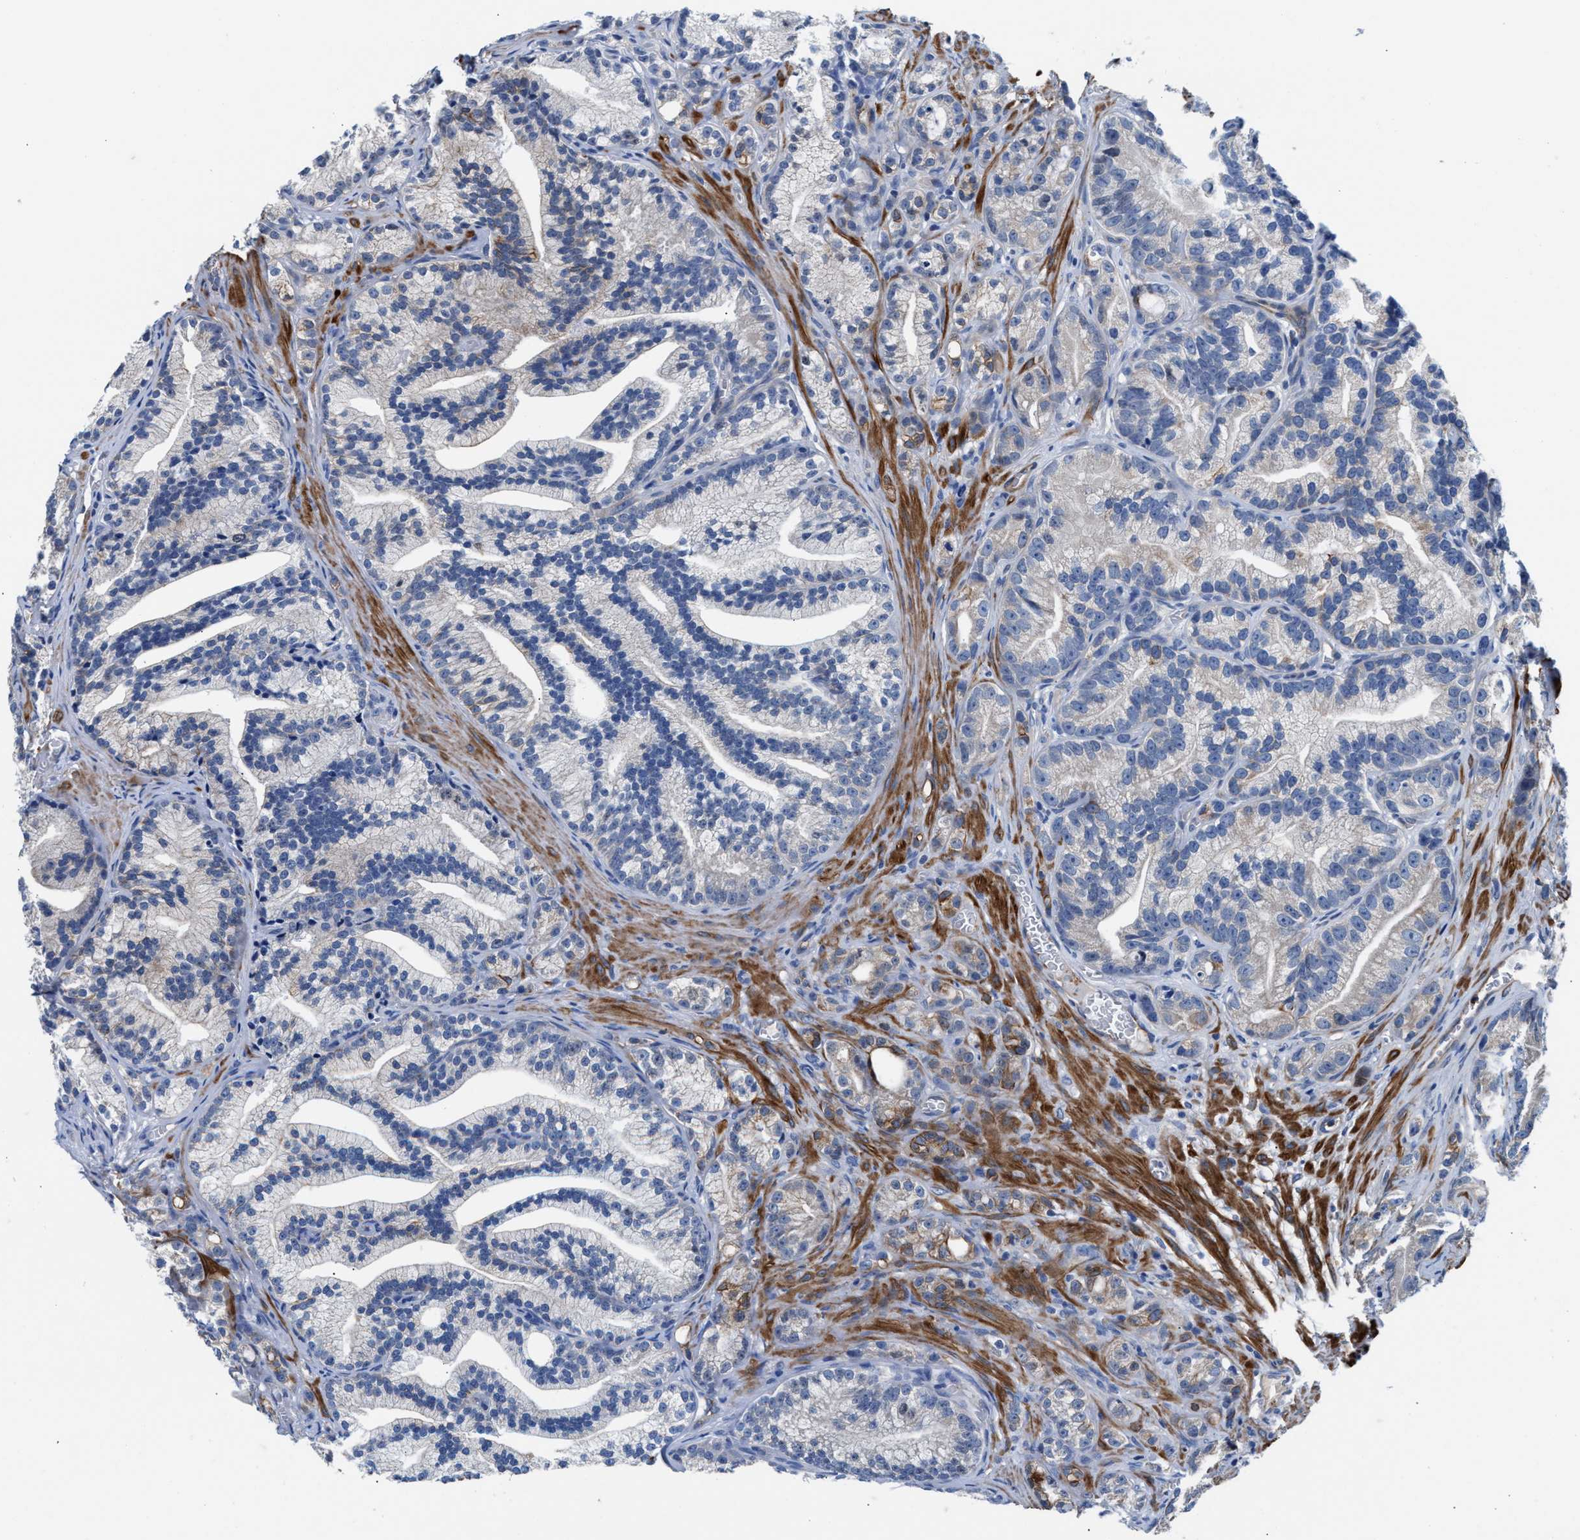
{"staining": {"intensity": "negative", "quantity": "none", "location": "none"}, "tissue": "prostate cancer", "cell_type": "Tumor cells", "image_type": "cancer", "snomed": [{"axis": "morphology", "description": "Adenocarcinoma, Low grade"}, {"axis": "topography", "description": "Prostate"}], "caption": "The immunohistochemistry (IHC) micrograph has no significant staining in tumor cells of adenocarcinoma (low-grade) (prostate) tissue. (DAB (3,3'-diaminobenzidine) immunohistochemistry visualized using brightfield microscopy, high magnification).", "gene": "PARG", "patient": {"sex": "male", "age": 89}}